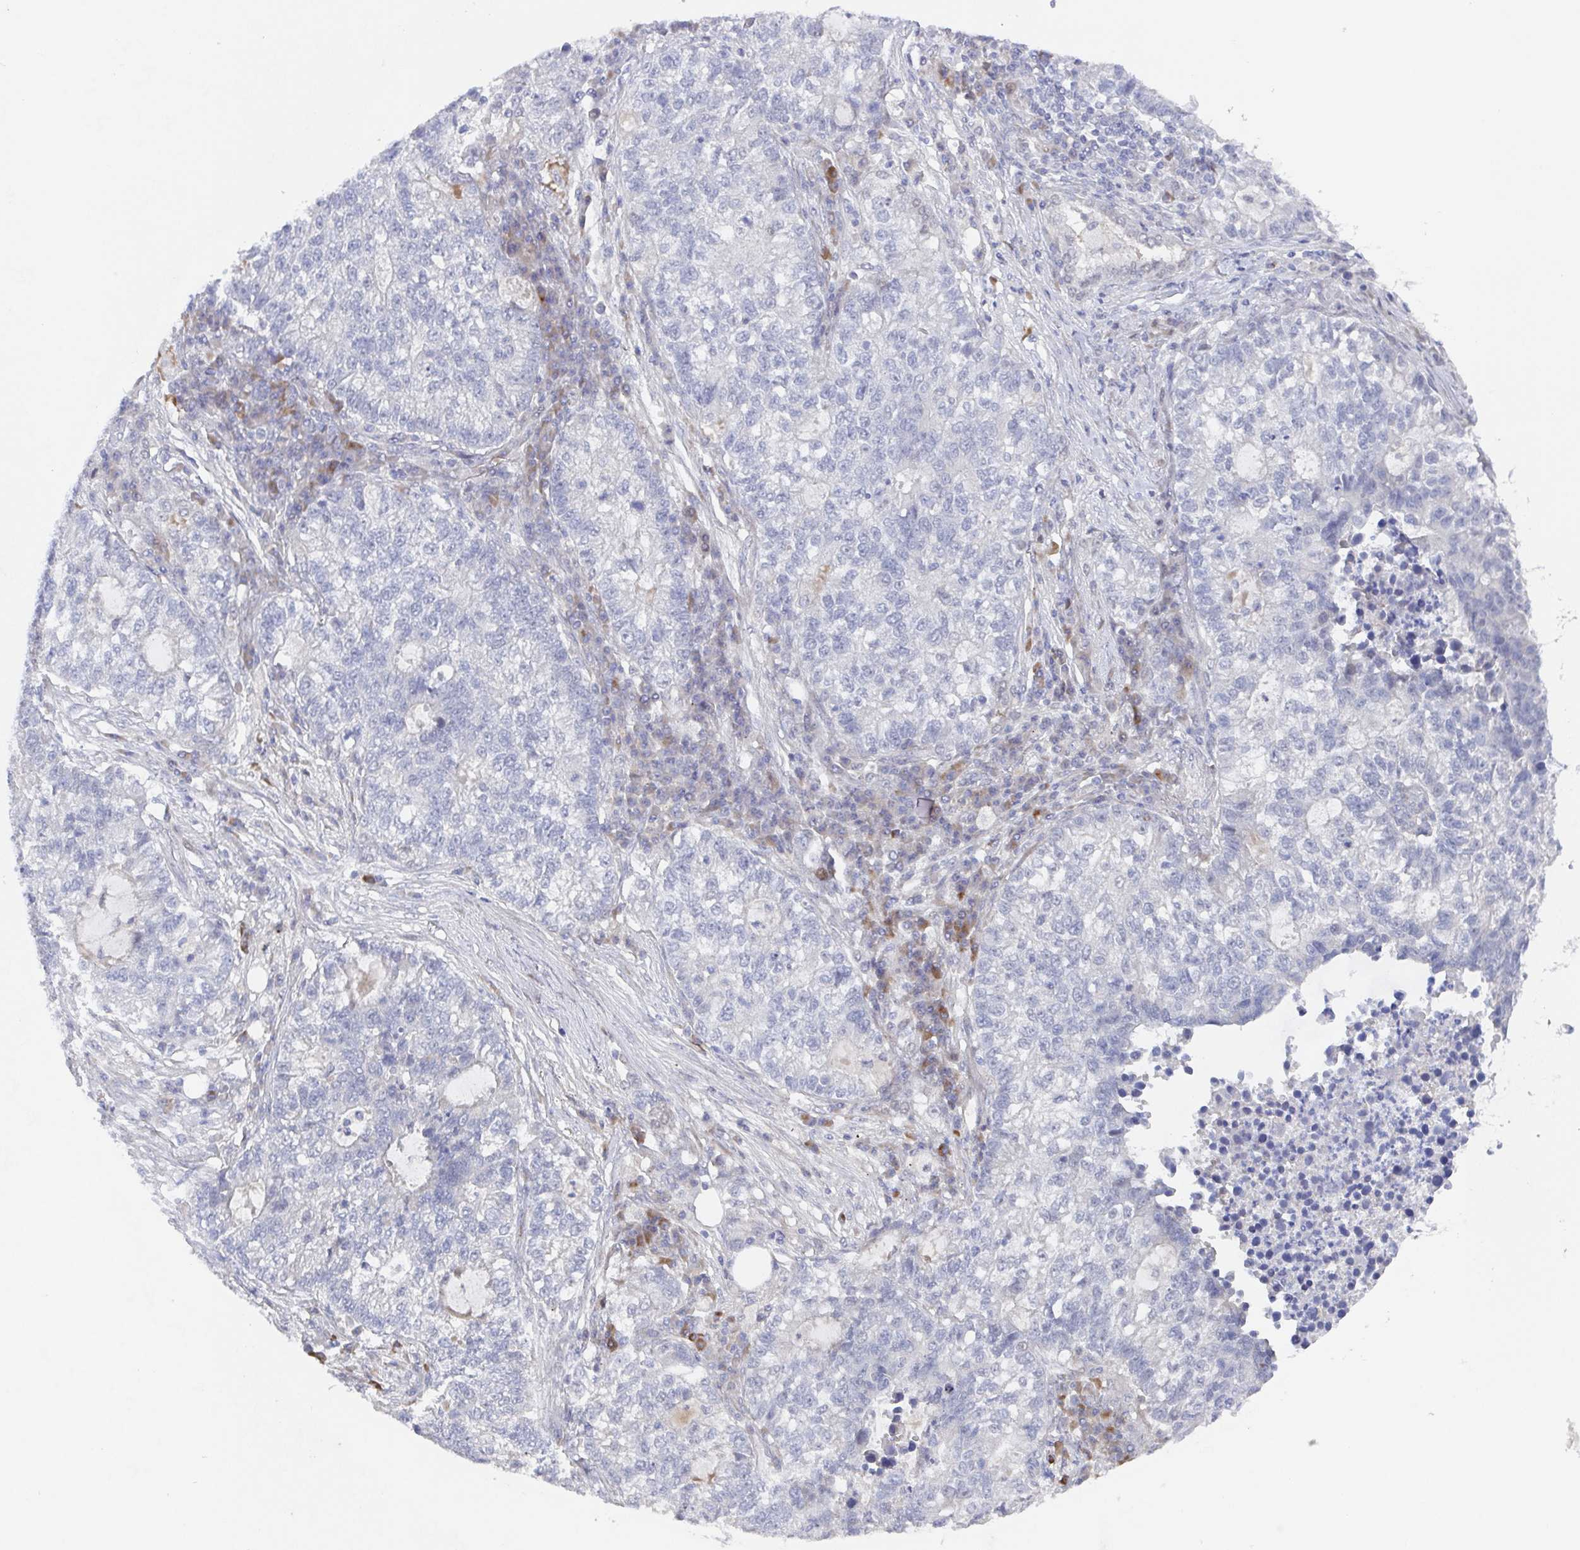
{"staining": {"intensity": "negative", "quantity": "none", "location": "none"}, "tissue": "lung cancer", "cell_type": "Tumor cells", "image_type": "cancer", "snomed": [{"axis": "morphology", "description": "Adenocarcinoma, NOS"}, {"axis": "topography", "description": "Lung"}], "caption": "This histopathology image is of lung cancer stained with immunohistochemistry to label a protein in brown with the nuclei are counter-stained blue. There is no staining in tumor cells.", "gene": "POU2F3", "patient": {"sex": "male", "age": 57}}